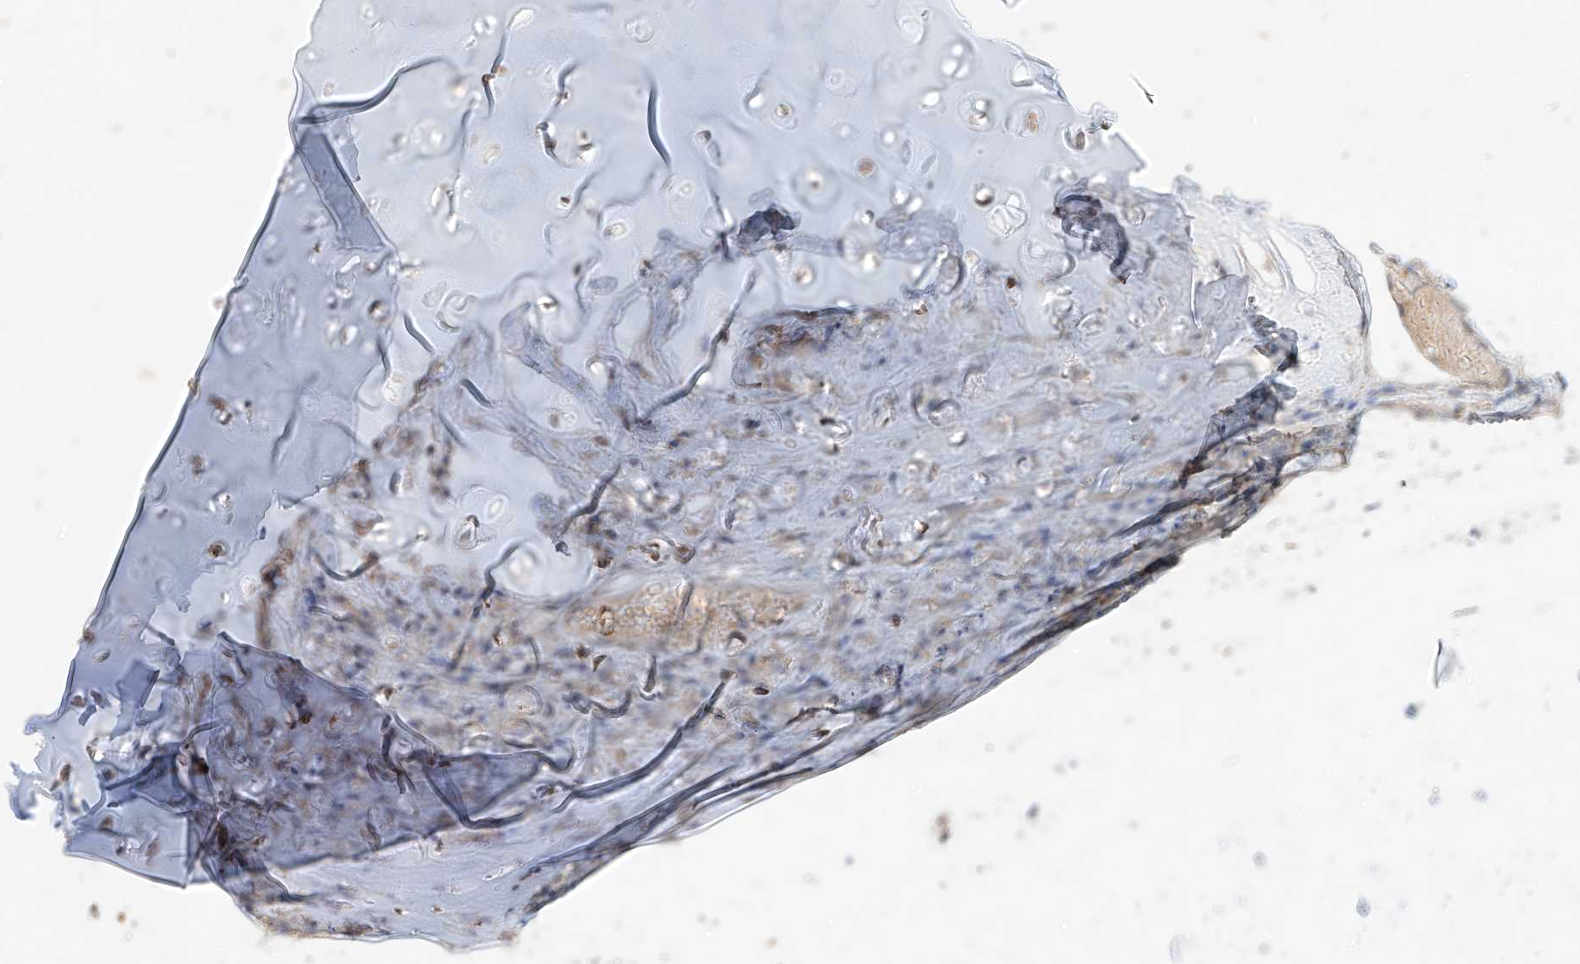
{"staining": {"intensity": "weak", "quantity": "25%-75%", "location": "cytoplasmic/membranous"}, "tissue": "adipose tissue", "cell_type": "Adipocytes", "image_type": "normal", "snomed": [{"axis": "morphology", "description": "Normal tissue, NOS"}, {"axis": "morphology", "description": "Basal cell carcinoma"}, {"axis": "topography", "description": "Cartilage tissue"}, {"axis": "topography", "description": "Nasopharynx"}, {"axis": "topography", "description": "Oral tissue"}], "caption": "Adipose tissue stained for a protein (brown) displays weak cytoplasmic/membranous positive expression in approximately 25%-75% of adipocytes.", "gene": "ZFHX2", "patient": {"sex": "female", "age": 77}}